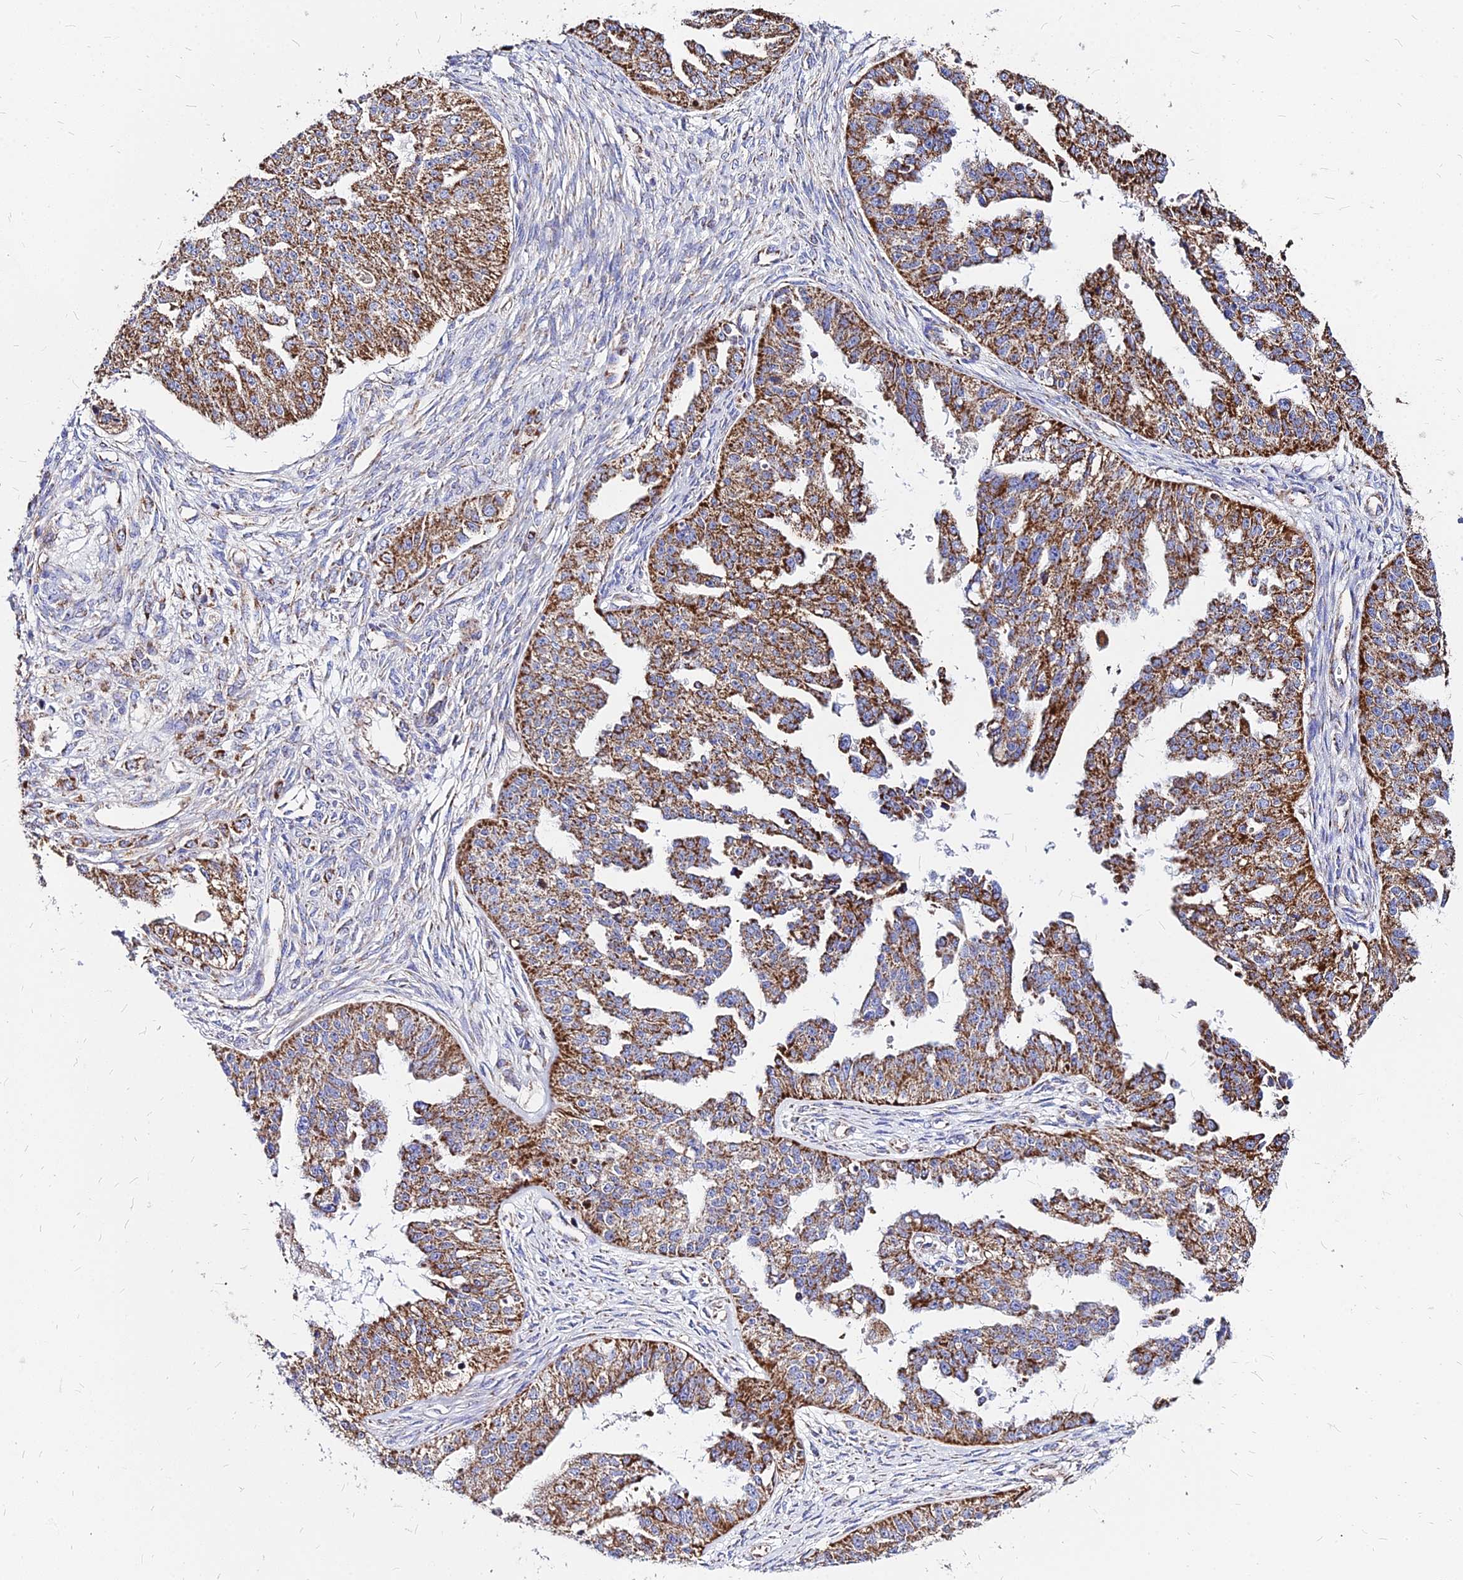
{"staining": {"intensity": "strong", "quantity": ">75%", "location": "cytoplasmic/membranous"}, "tissue": "ovarian cancer", "cell_type": "Tumor cells", "image_type": "cancer", "snomed": [{"axis": "morphology", "description": "Cystadenocarcinoma, serous, NOS"}, {"axis": "topography", "description": "Ovary"}], "caption": "Immunohistochemistry (IHC) staining of ovarian cancer (serous cystadenocarcinoma), which reveals high levels of strong cytoplasmic/membranous expression in about >75% of tumor cells indicating strong cytoplasmic/membranous protein expression. The staining was performed using DAB (3,3'-diaminobenzidine) (brown) for protein detection and nuclei were counterstained in hematoxylin (blue).", "gene": "DLD", "patient": {"sex": "female", "age": 58}}